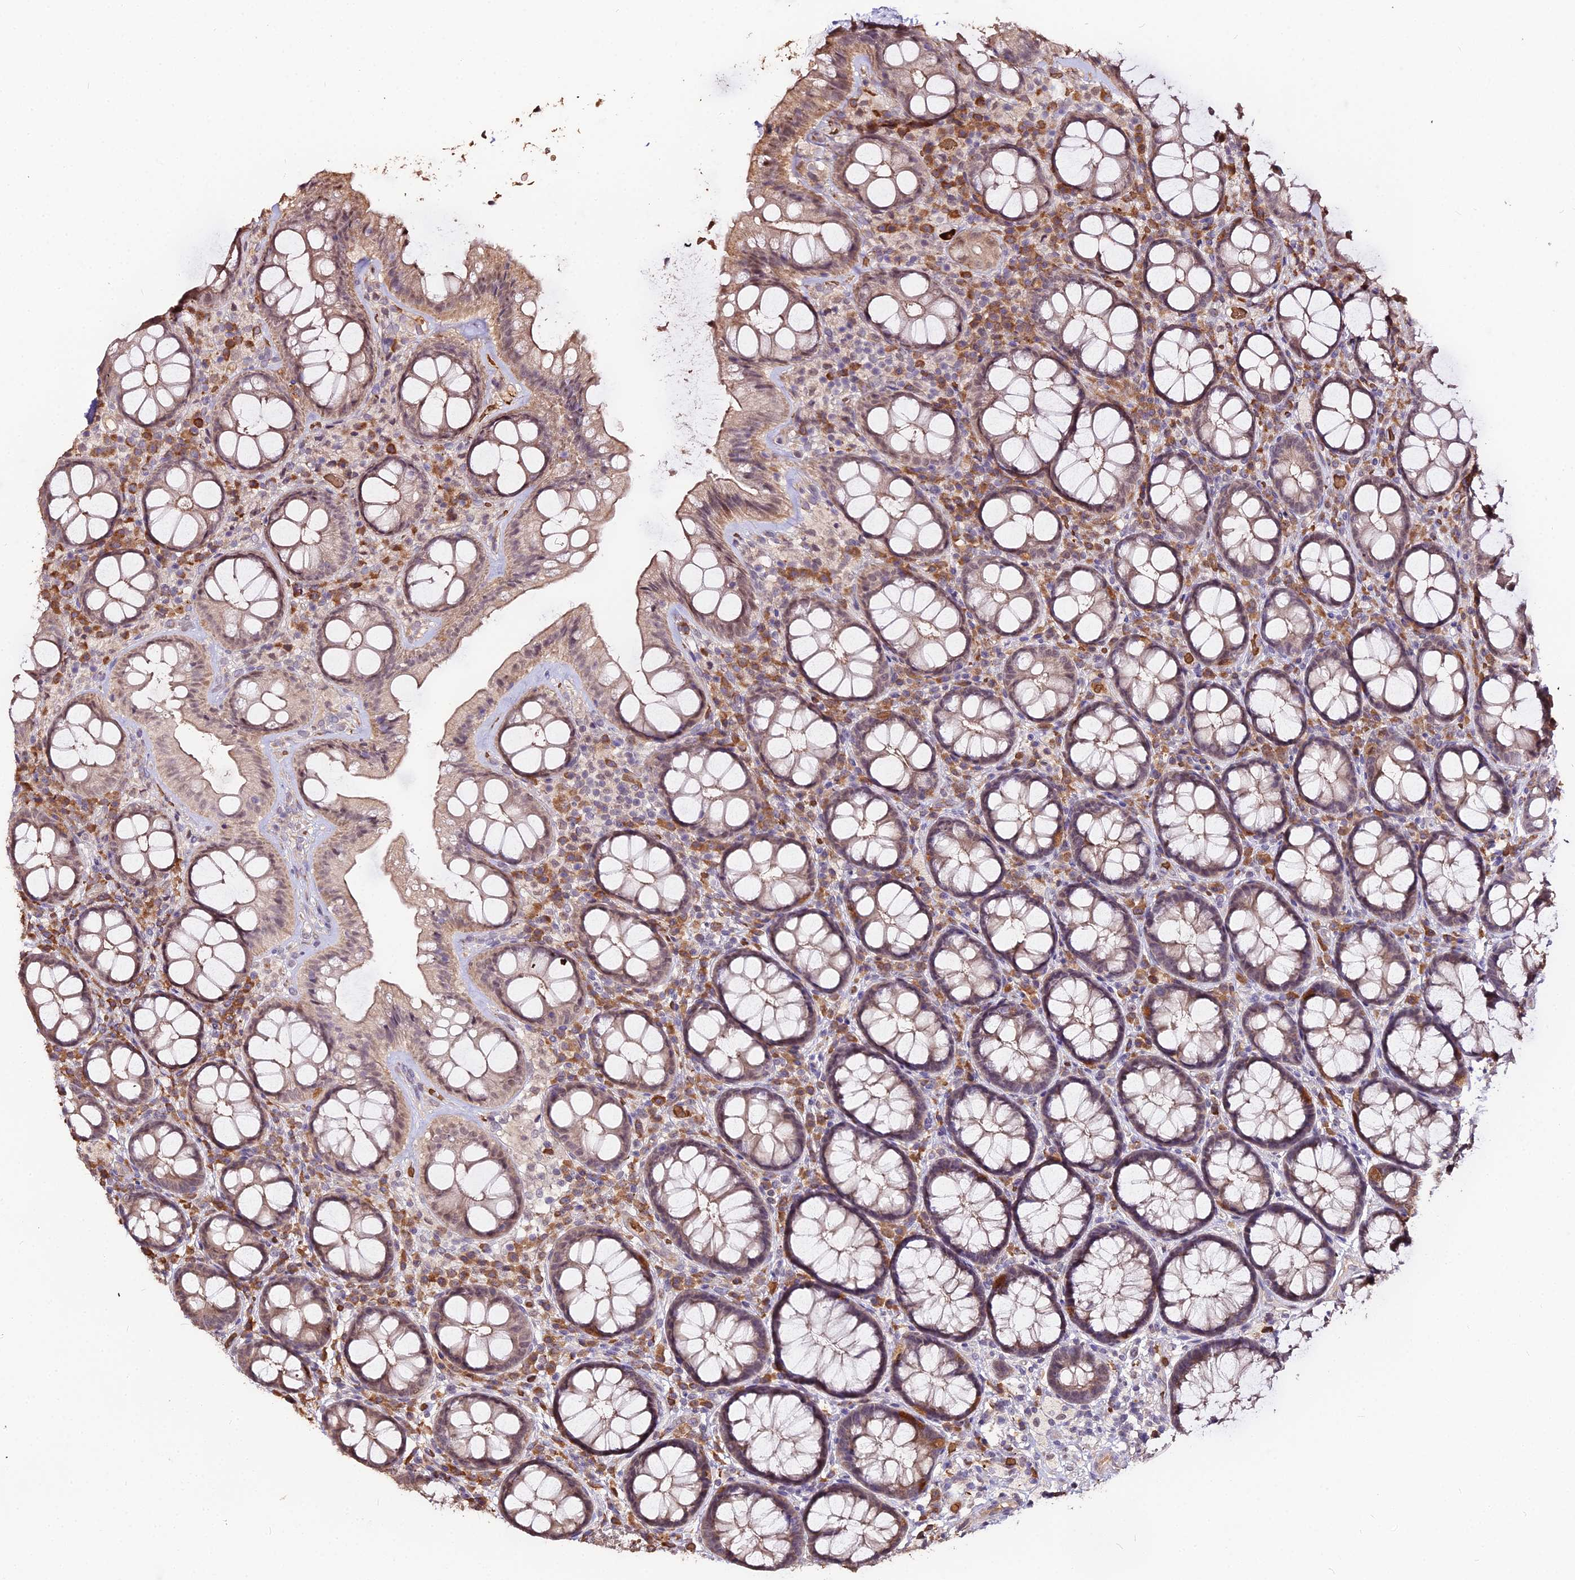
{"staining": {"intensity": "moderate", "quantity": "25%-75%", "location": "cytoplasmic/membranous,nuclear"}, "tissue": "rectum", "cell_type": "Glandular cells", "image_type": "normal", "snomed": [{"axis": "morphology", "description": "Normal tissue, NOS"}, {"axis": "topography", "description": "Rectum"}], "caption": "Brown immunohistochemical staining in normal human rectum demonstrates moderate cytoplasmic/membranous,nuclear expression in approximately 25%-75% of glandular cells.", "gene": "ZDBF2", "patient": {"sex": "male", "age": 83}}